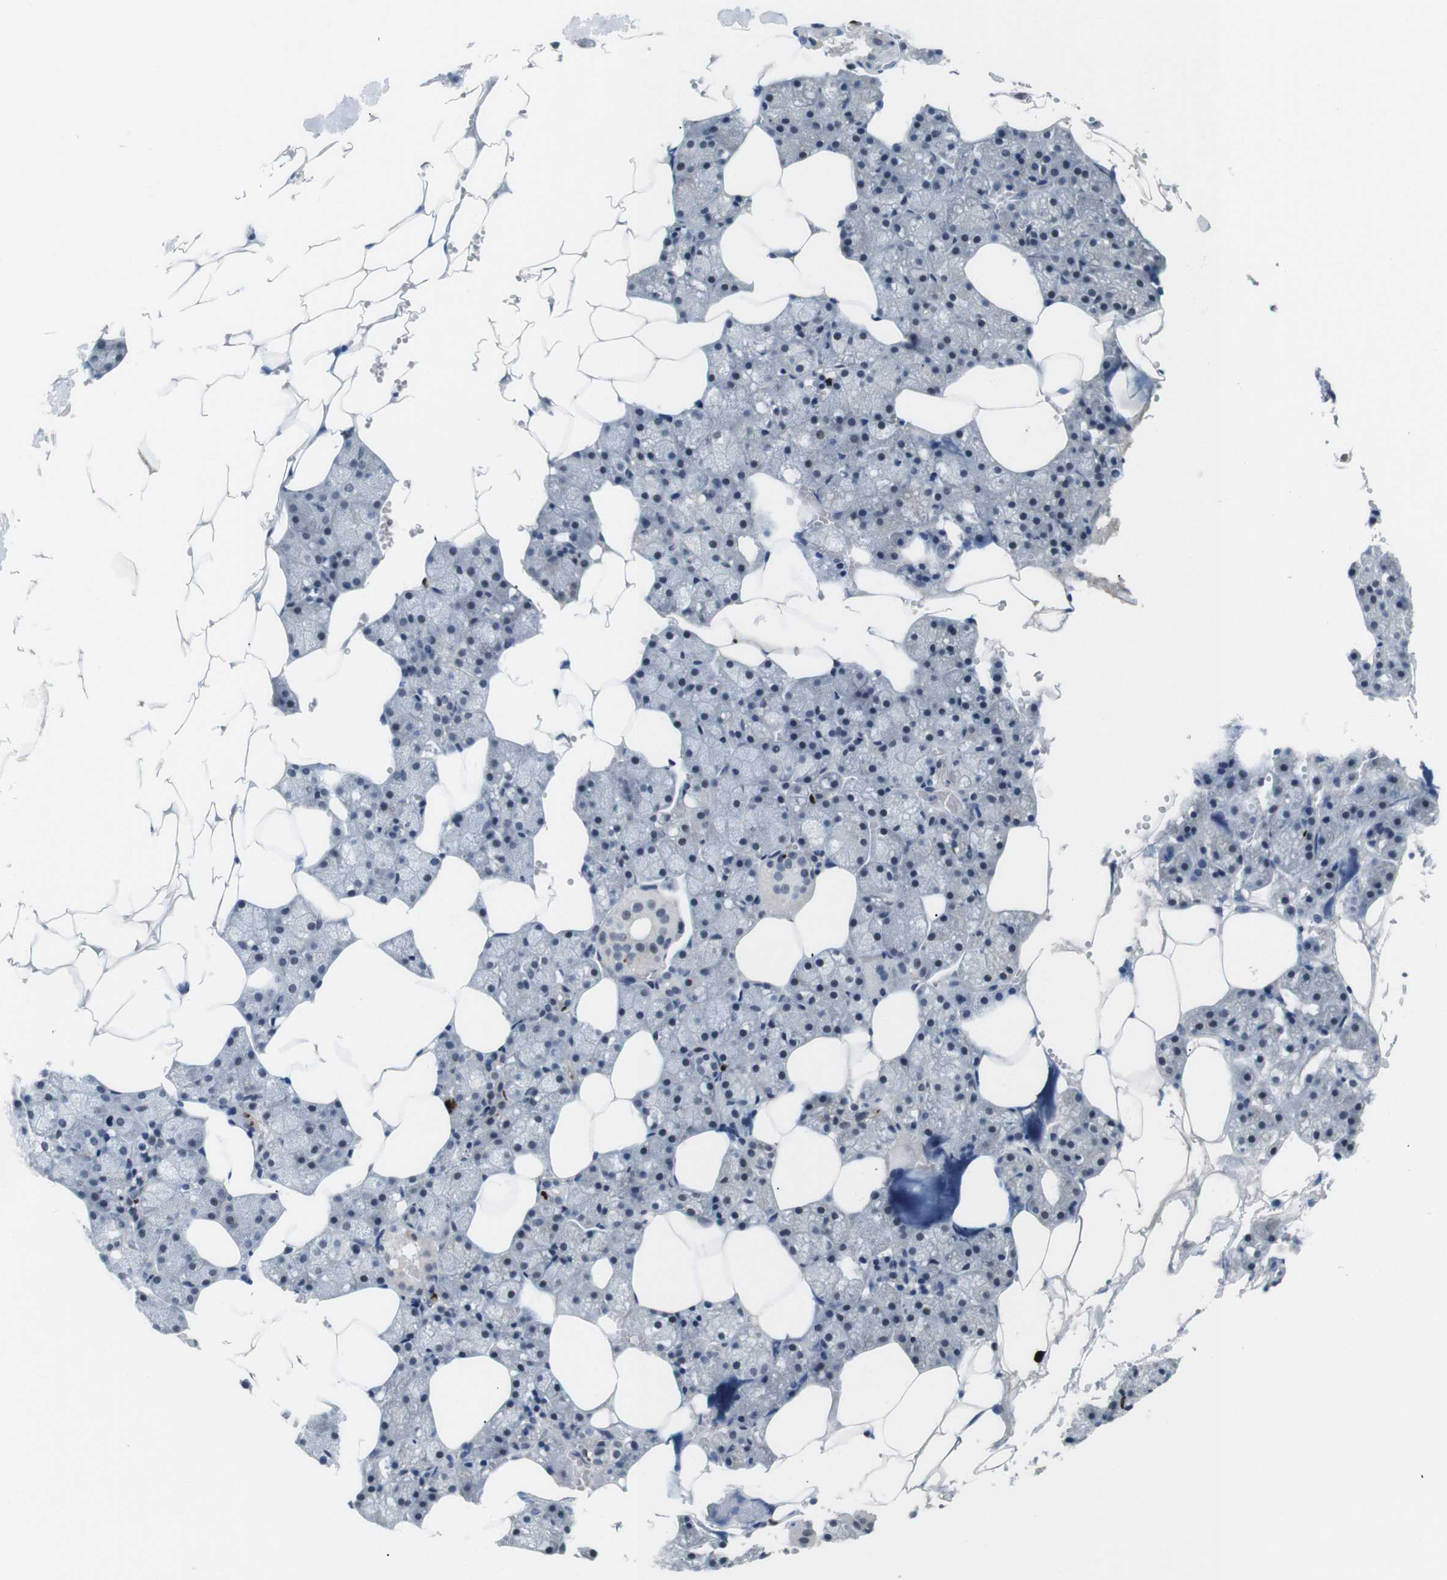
{"staining": {"intensity": "negative", "quantity": "none", "location": "none"}, "tissue": "salivary gland", "cell_type": "Glandular cells", "image_type": "normal", "snomed": [{"axis": "morphology", "description": "Normal tissue, NOS"}, {"axis": "topography", "description": "Salivary gland"}], "caption": "Glandular cells show no significant protein staining in benign salivary gland. Brightfield microscopy of immunohistochemistry stained with DAB (brown) and hematoxylin (blue), captured at high magnification.", "gene": "IRF8", "patient": {"sex": "male", "age": 62}}